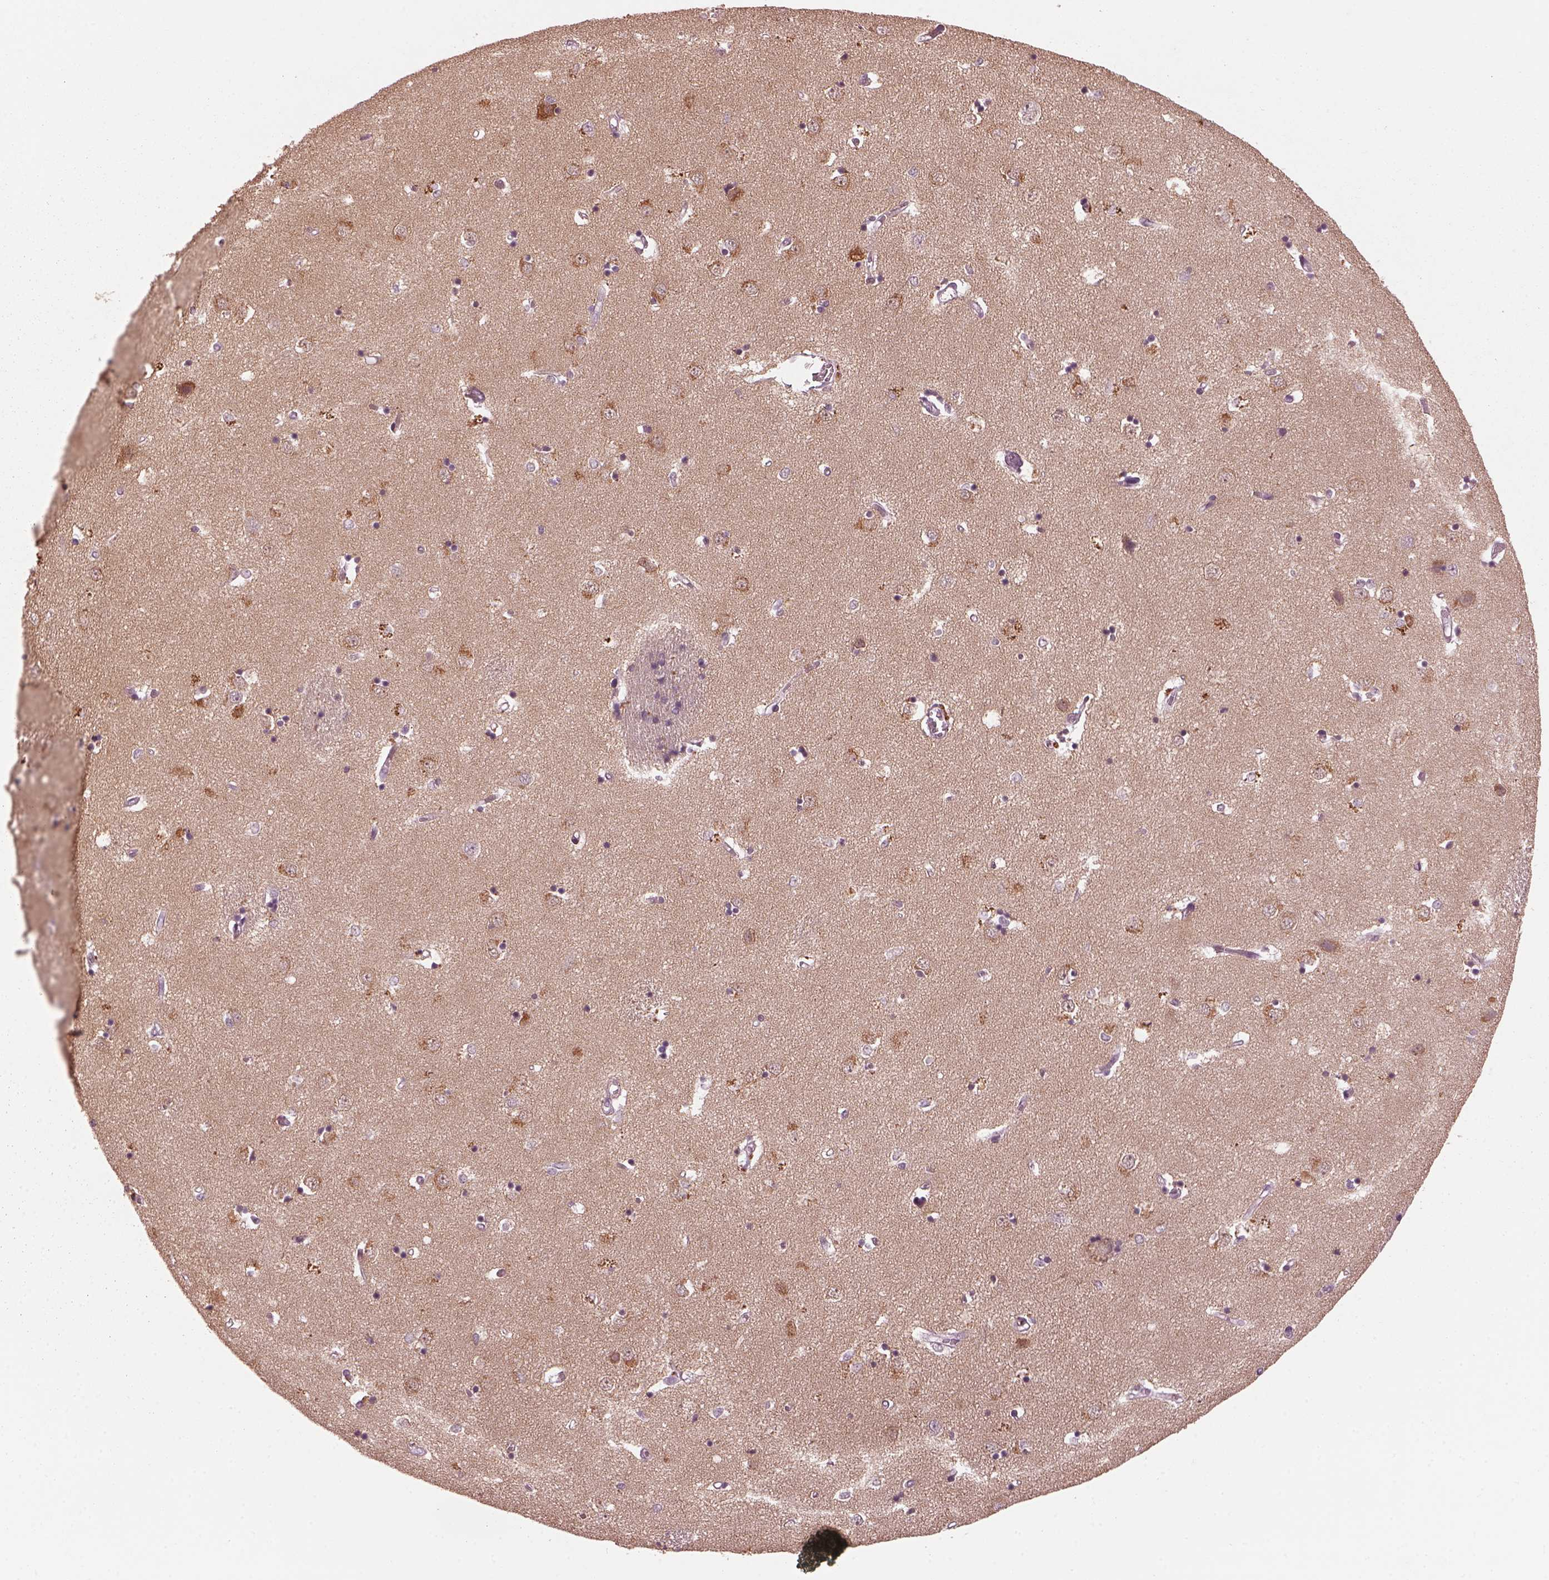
{"staining": {"intensity": "negative", "quantity": "none", "location": "none"}, "tissue": "caudate", "cell_type": "Glial cells", "image_type": "normal", "snomed": [{"axis": "morphology", "description": "Normal tissue, NOS"}, {"axis": "topography", "description": "Lateral ventricle wall"}], "caption": "Protein analysis of unremarkable caudate shows no significant staining in glial cells.", "gene": "RGS7", "patient": {"sex": "male", "age": 54}}